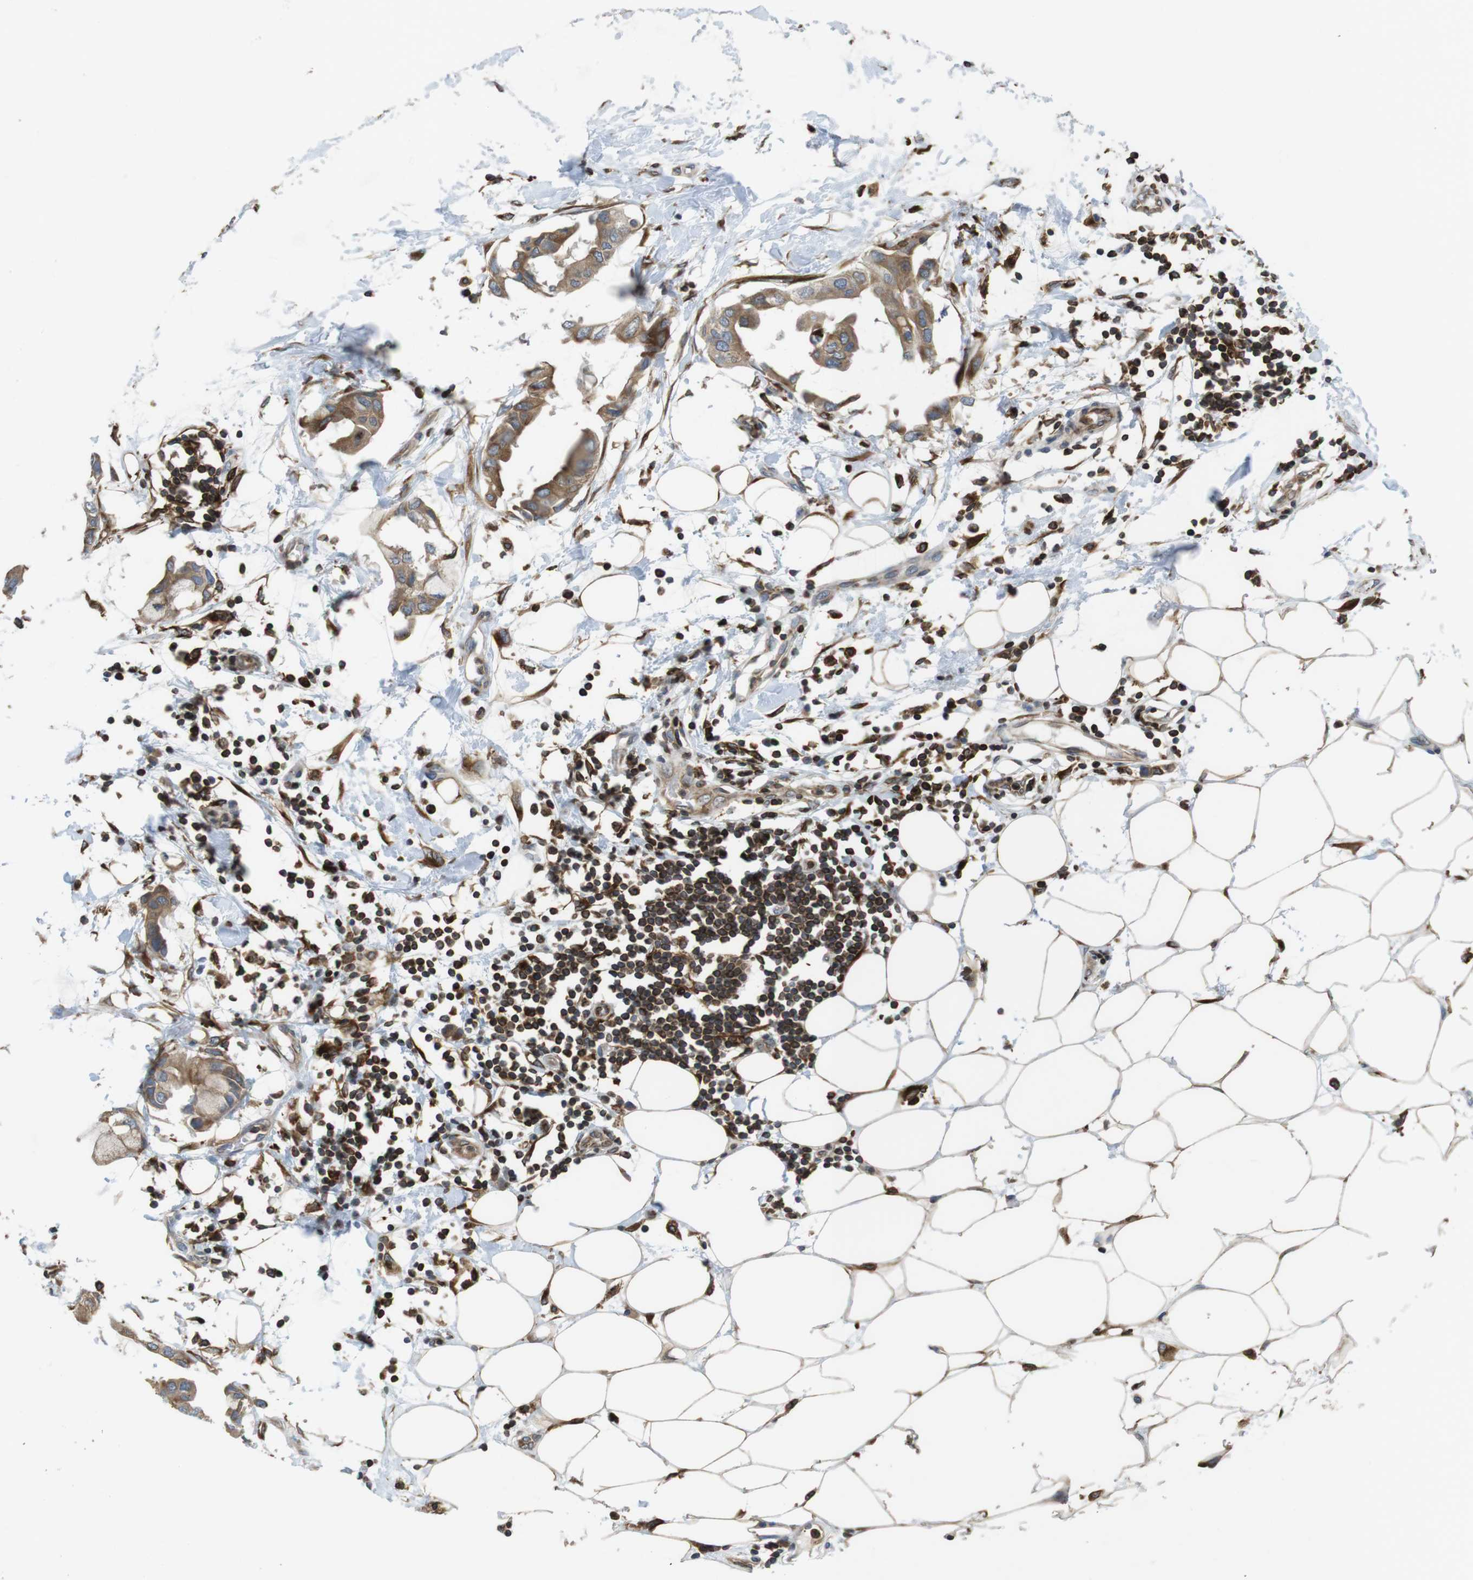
{"staining": {"intensity": "moderate", "quantity": ">75%", "location": "cytoplasmic/membranous"}, "tissue": "breast cancer", "cell_type": "Tumor cells", "image_type": "cancer", "snomed": [{"axis": "morphology", "description": "Duct carcinoma"}, {"axis": "topography", "description": "Breast"}], "caption": "Immunohistochemical staining of human breast cancer shows medium levels of moderate cytoplasmic/membranous expression in about >75% of tumor cells.", "gene": "ARL6IP5", "patient": {"sex": "female", "age": 40}}